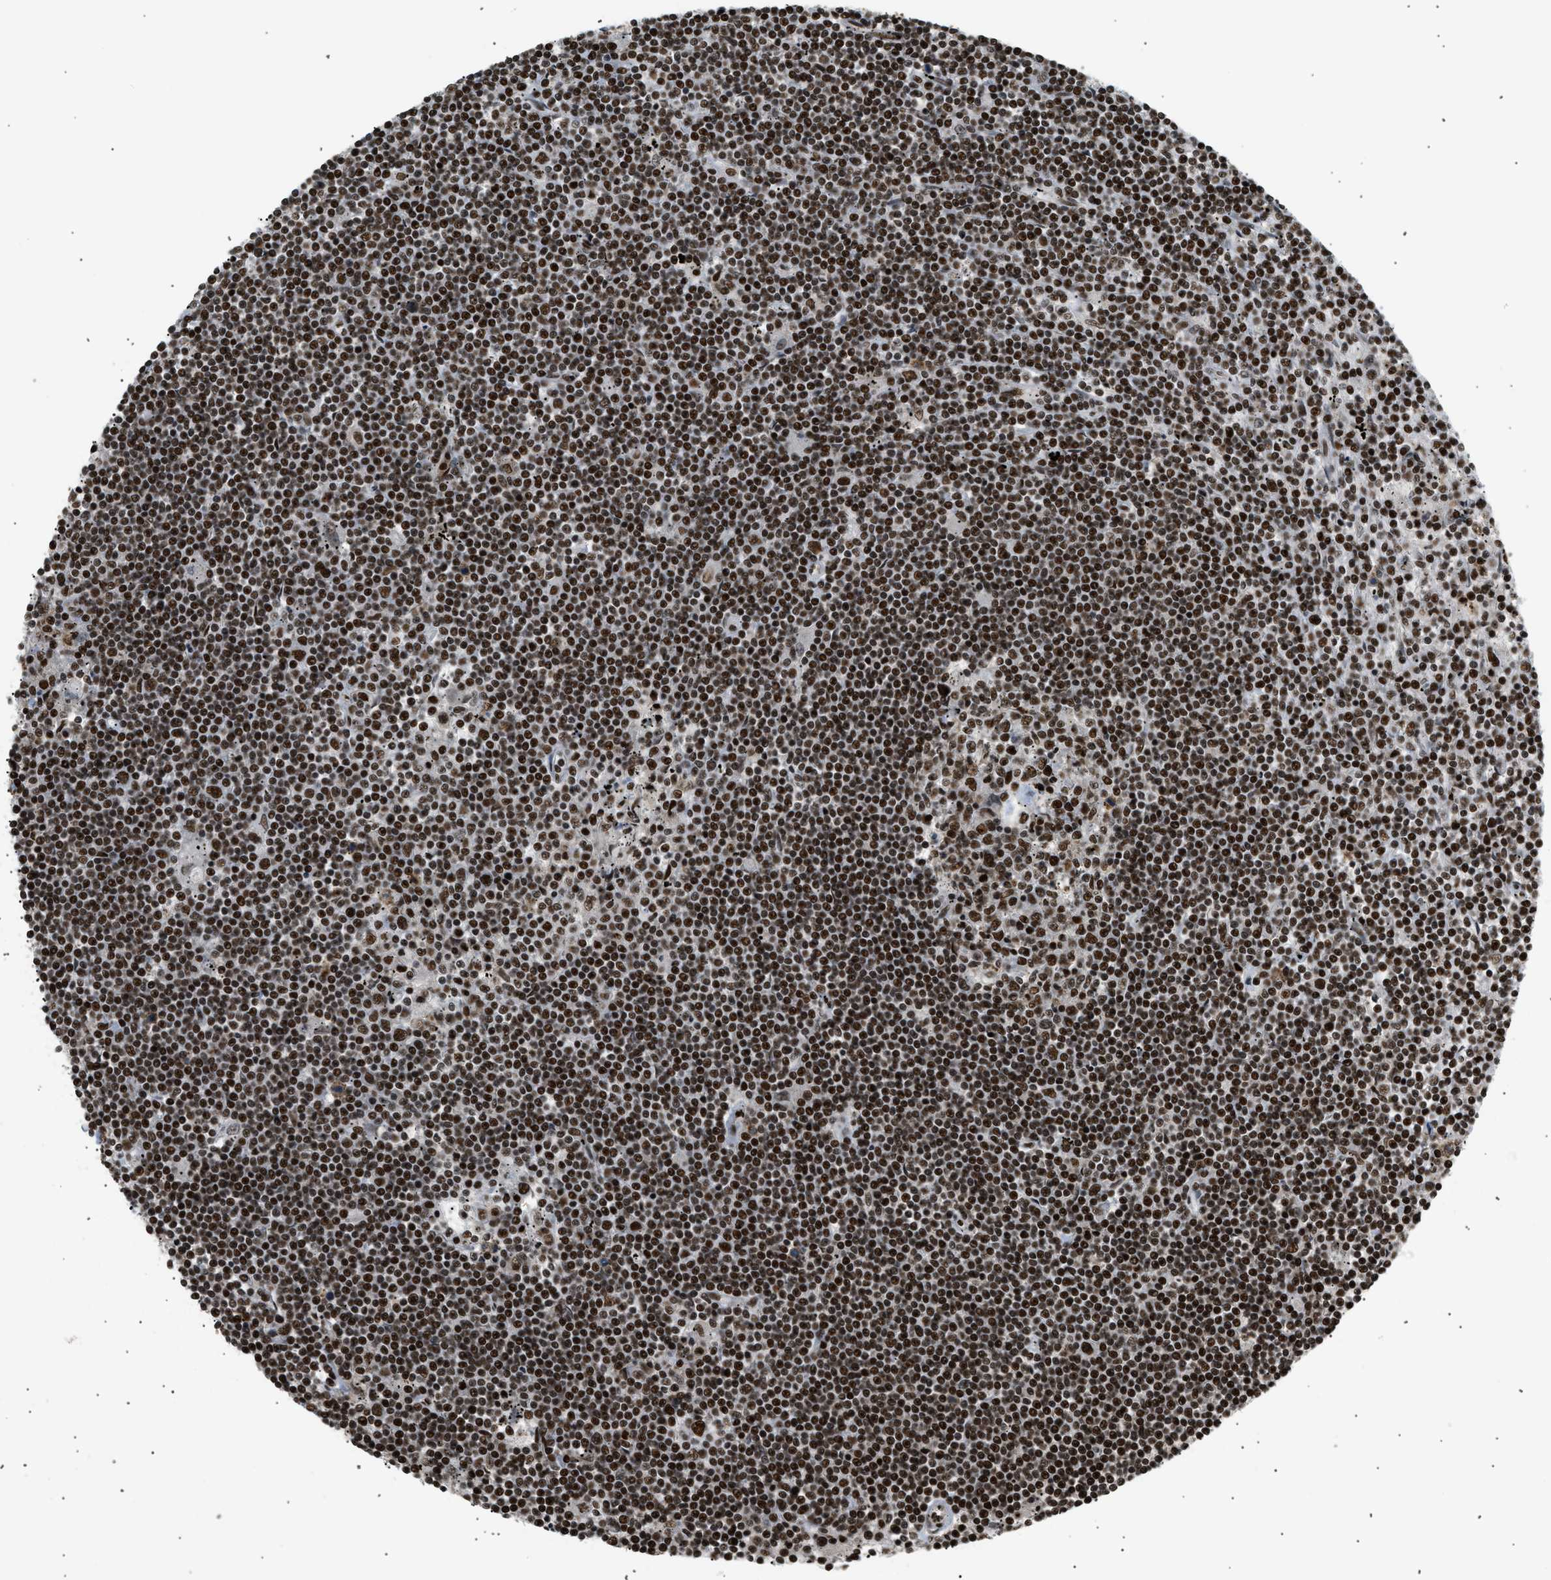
{"staining": {"intensity": "moderate", "quantity": ">75%", "location": "nuclear"}, "tissue": "lymphoma", "cell_type": "Tumor cells", "image_type": "cancer", "snomed": [{"axis": "morphology", "description": "Malignant lymphoma, non-Hodgkin's type, Low grade"}, {"axis": "topography", "description": "Spleen"}], "caption": "Moderate nuclear positivity for a protein is seen in approximately >75% of tumor cells of lymphoma using immunohistochemistry.", "gene": "RBM5", "patient": {"sex": "male", "age": 76}}